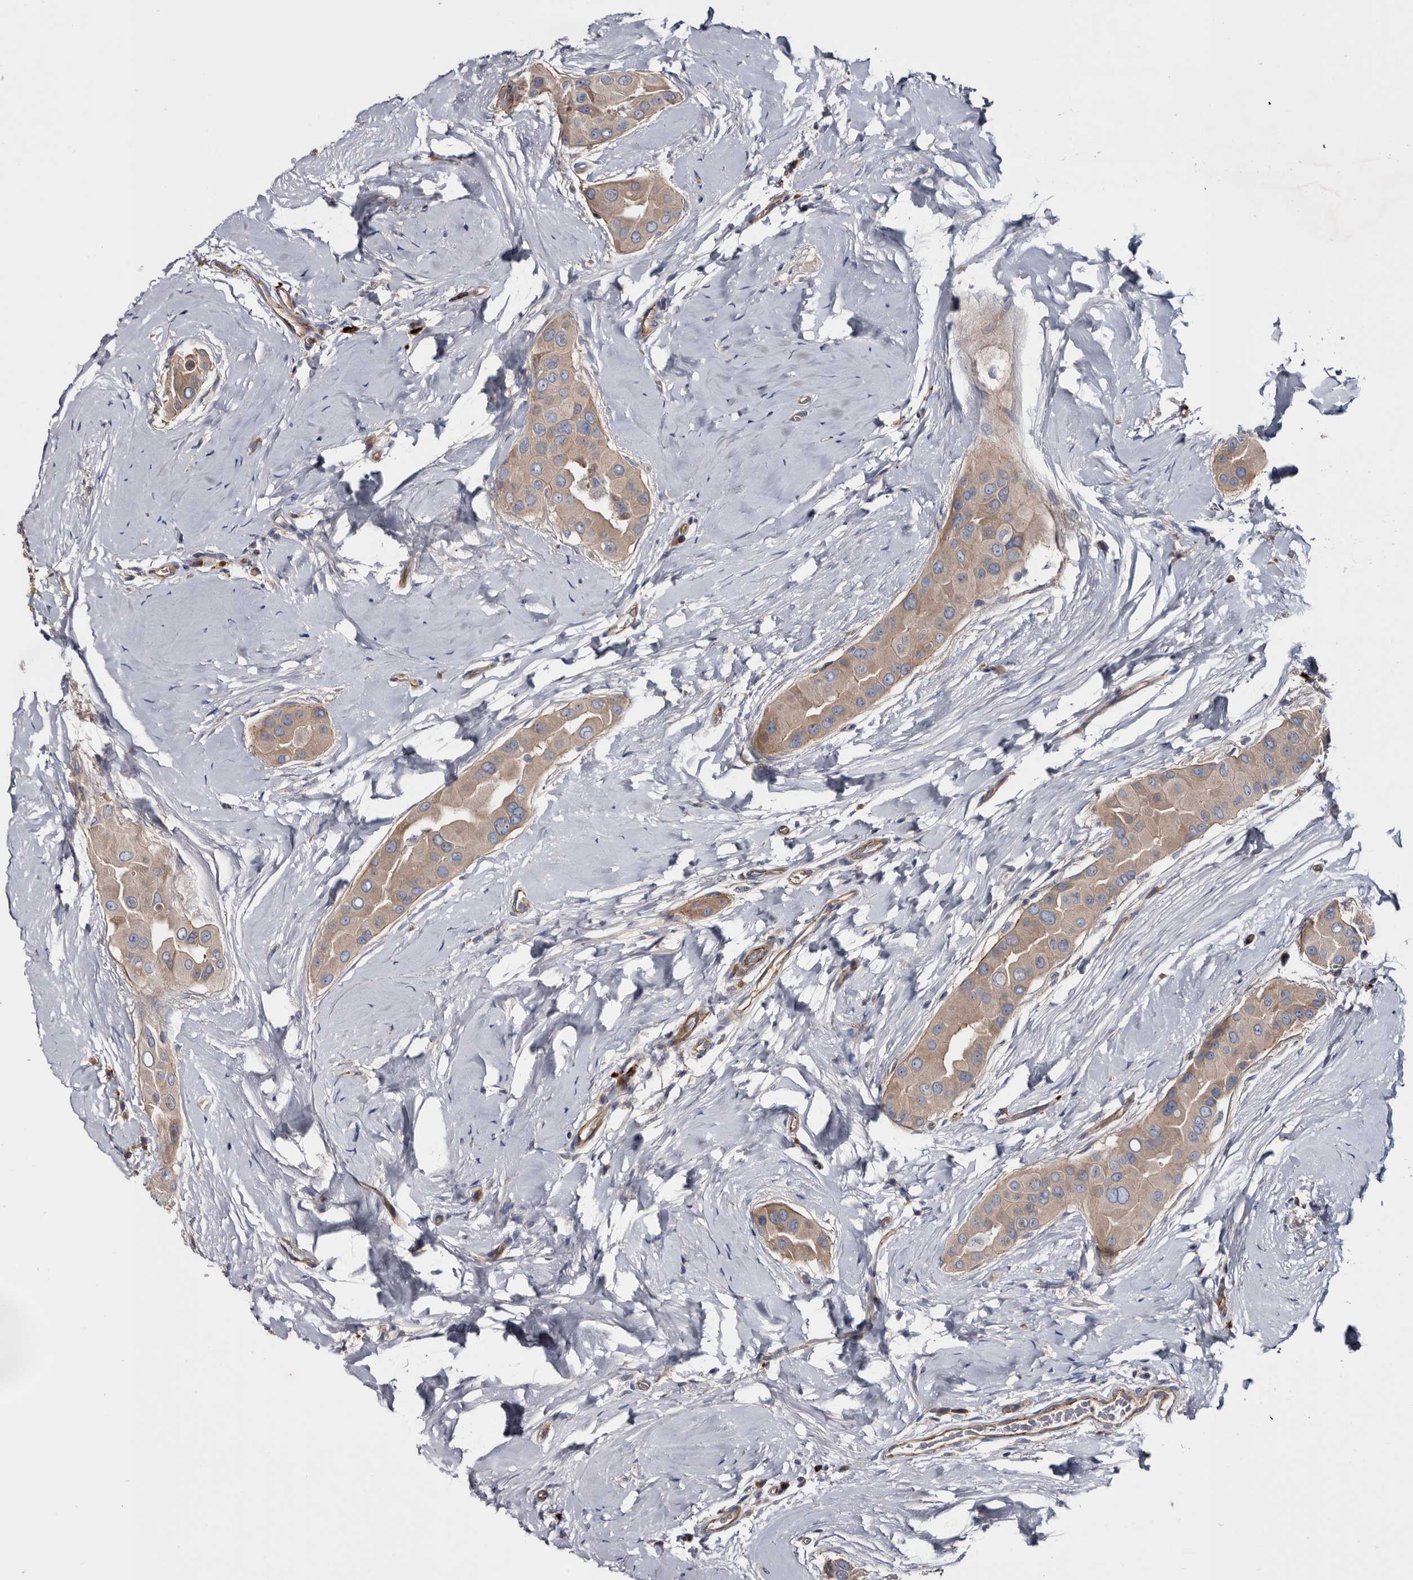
{"staining": {"intensity": "weak", "quantity": ">75%", "location": "cytoplasmic/membranous"}, "tissue": "thyroid cancer", "cell_type": "Tumor cells", "image_type": "cancer", "snomed": [{"axis": "morphology", "description": "Papillary adenocarcinoma, NOS"}, {"axis": "topography", "description": "Thyroid gland"}], "caption": "The immunohistochemical stain highlights weak cytoplasmic/membranous staining in tumor cells of papillary adenocarcinoma (thyroid) tissue.", "gene": "TSPAN17", "patient": {"sex": "male", "age": 33}}